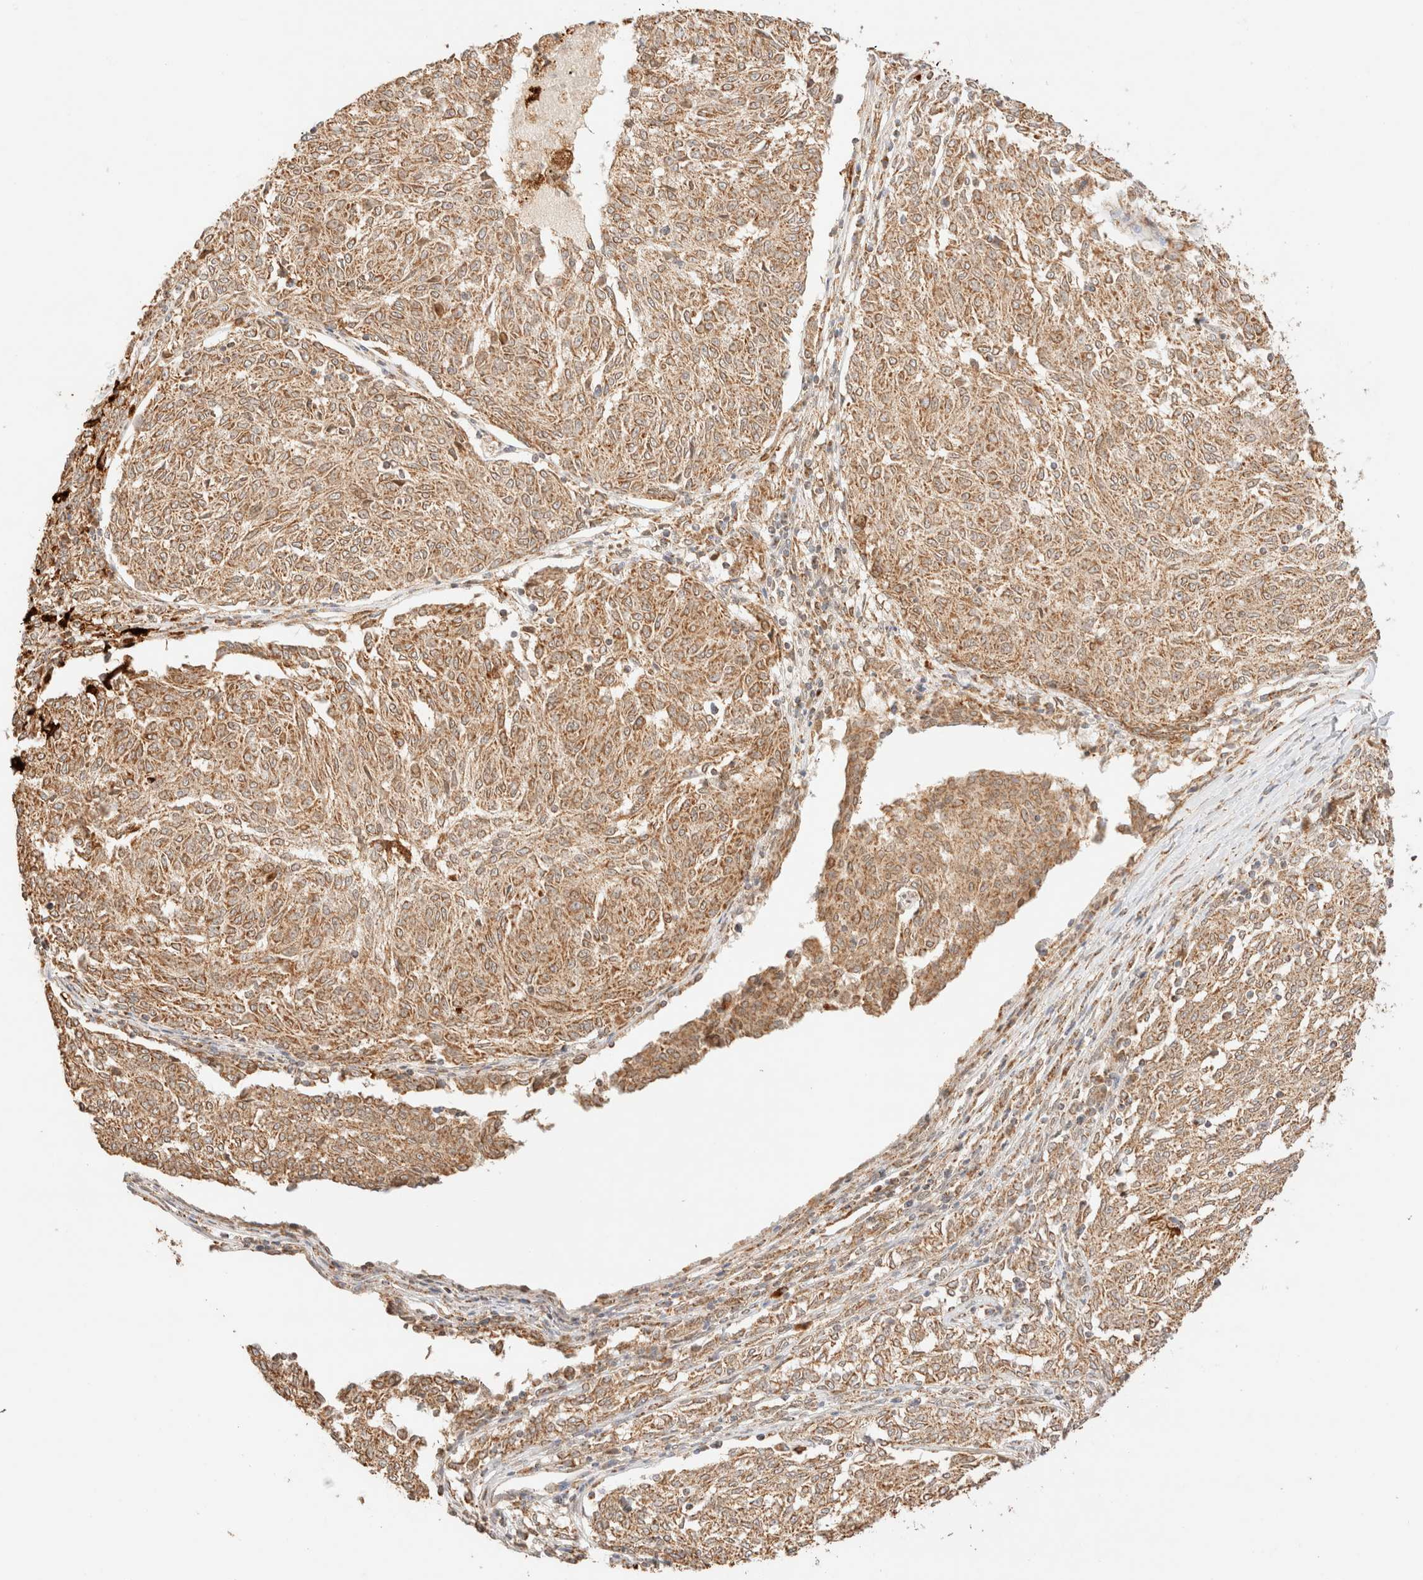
{"staining": {"intensity": "moderate", "quantity": ">75%", "location": "cytoplasmic/membranous"}, "tissue": "melanoma", "cell_type": "Tumor cells", "image_type": "cancer", "snomed": [{"axis": "morphology", "description": "Malignant melanoma, NOS"}, {"axis": "topography", "description": "Skin"}], "caption": "A brown stain shows moderate cytoplasmic/membranous positivity of a protein in melanoma tumor cells. The protein of interest is stained brown, and the nuclei are stained in blue (DAB (3,3'-diaminobenzidine) IHC with brightfield microscopy, high magnification).", "gene": "TACO1", "patient": {"sex": "female", "age": 72}}